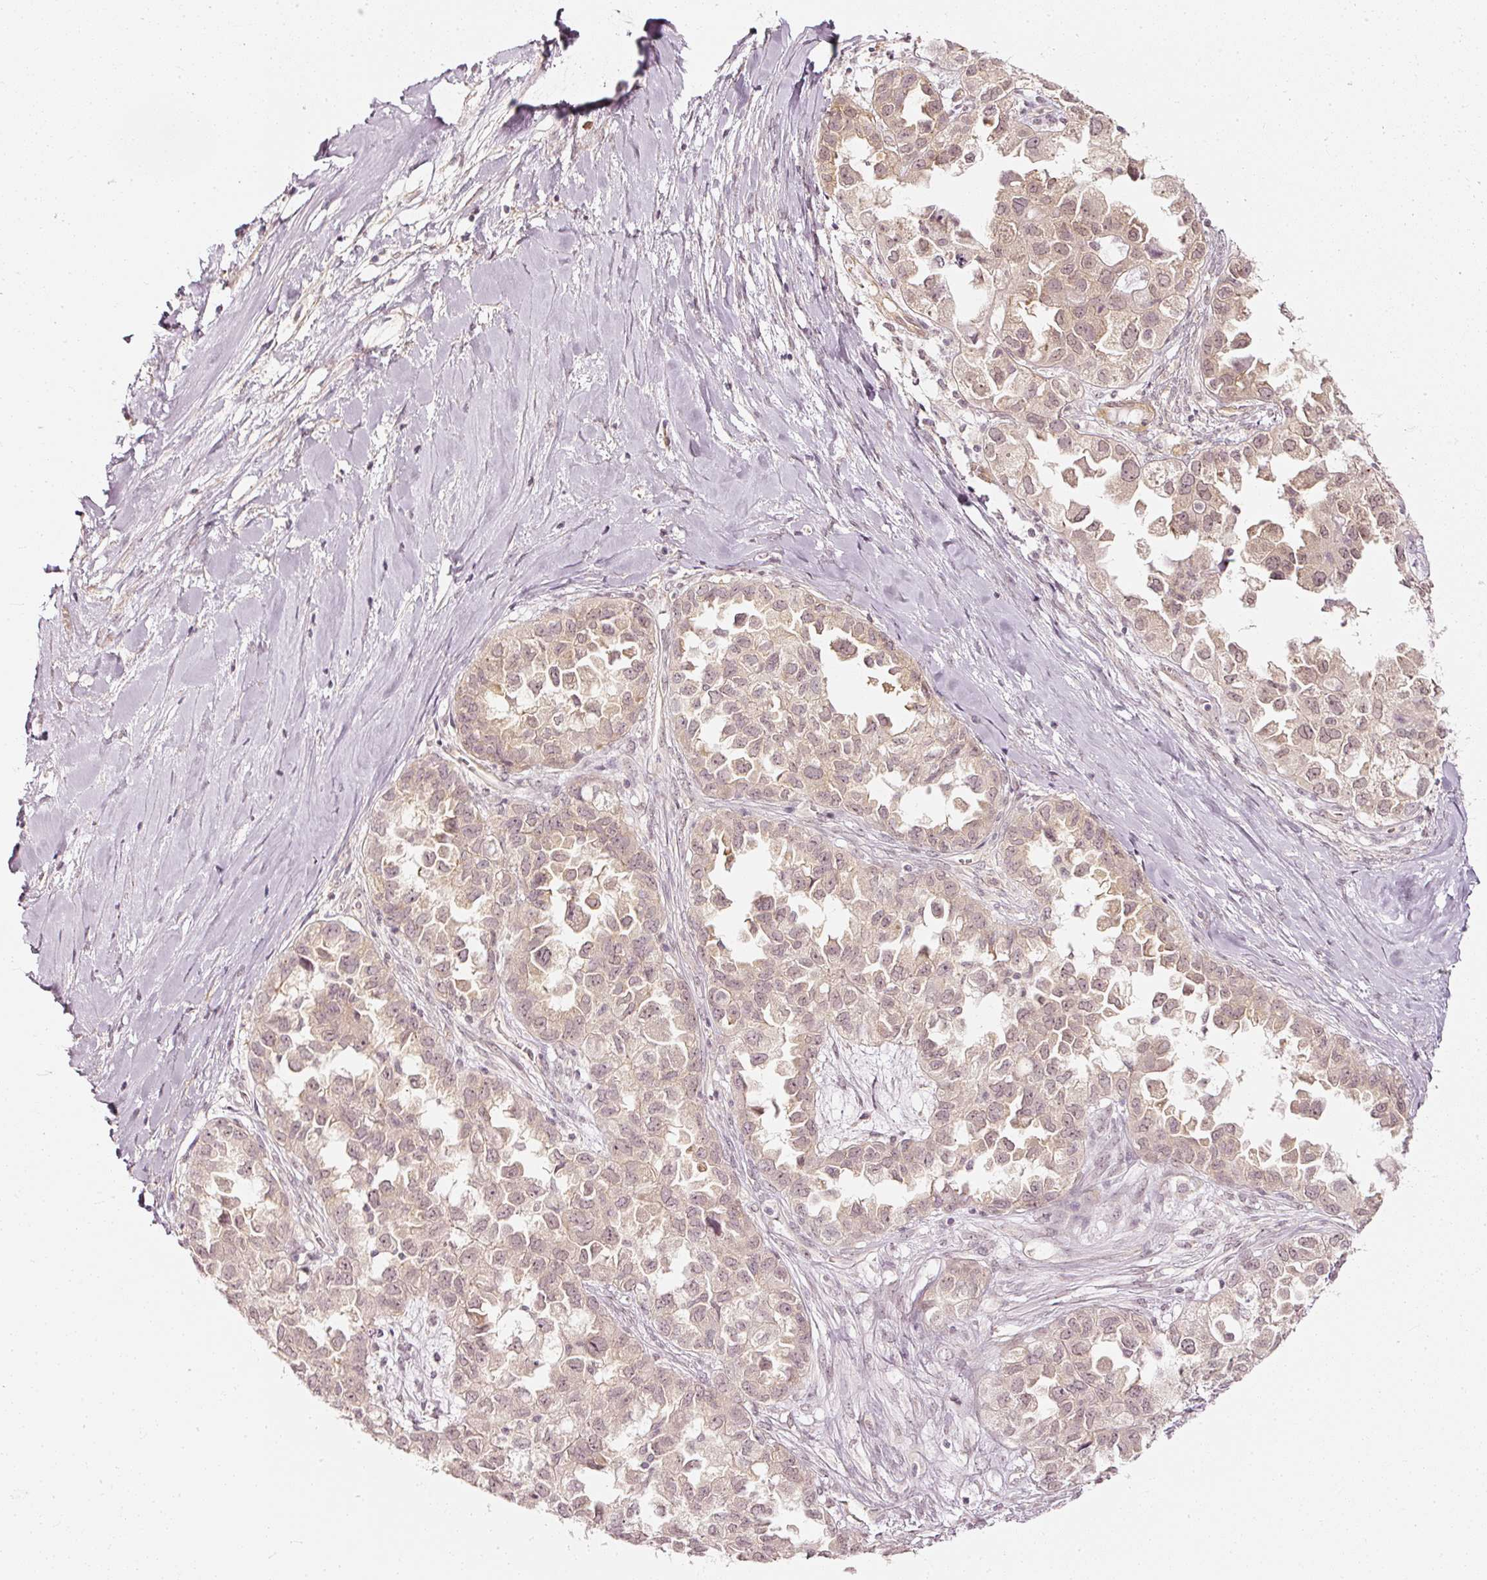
{"staining": {"intensity": "negative", "quantity": "none", "location": "none"}, "tissue": "ovarian cancer", "cell_type": "Tumor cells", "image_type": "cancer", "snomed": [{"axis": "morphology", "description": "Cystadenocarcinoma, serous, NOS"}, {"axis": "topography", "description": "Ovary"}], "caption": "This histopathology image is of serous cystadenocarcinoma (ovarian) stained with immunohistochemistry (IHC) to label a protein in brown with the nuclei are counter-stained blue. There is no positivity in tumor cells.", "gene": "DRD2", "patient": {"sex": "female", "age": 84}}